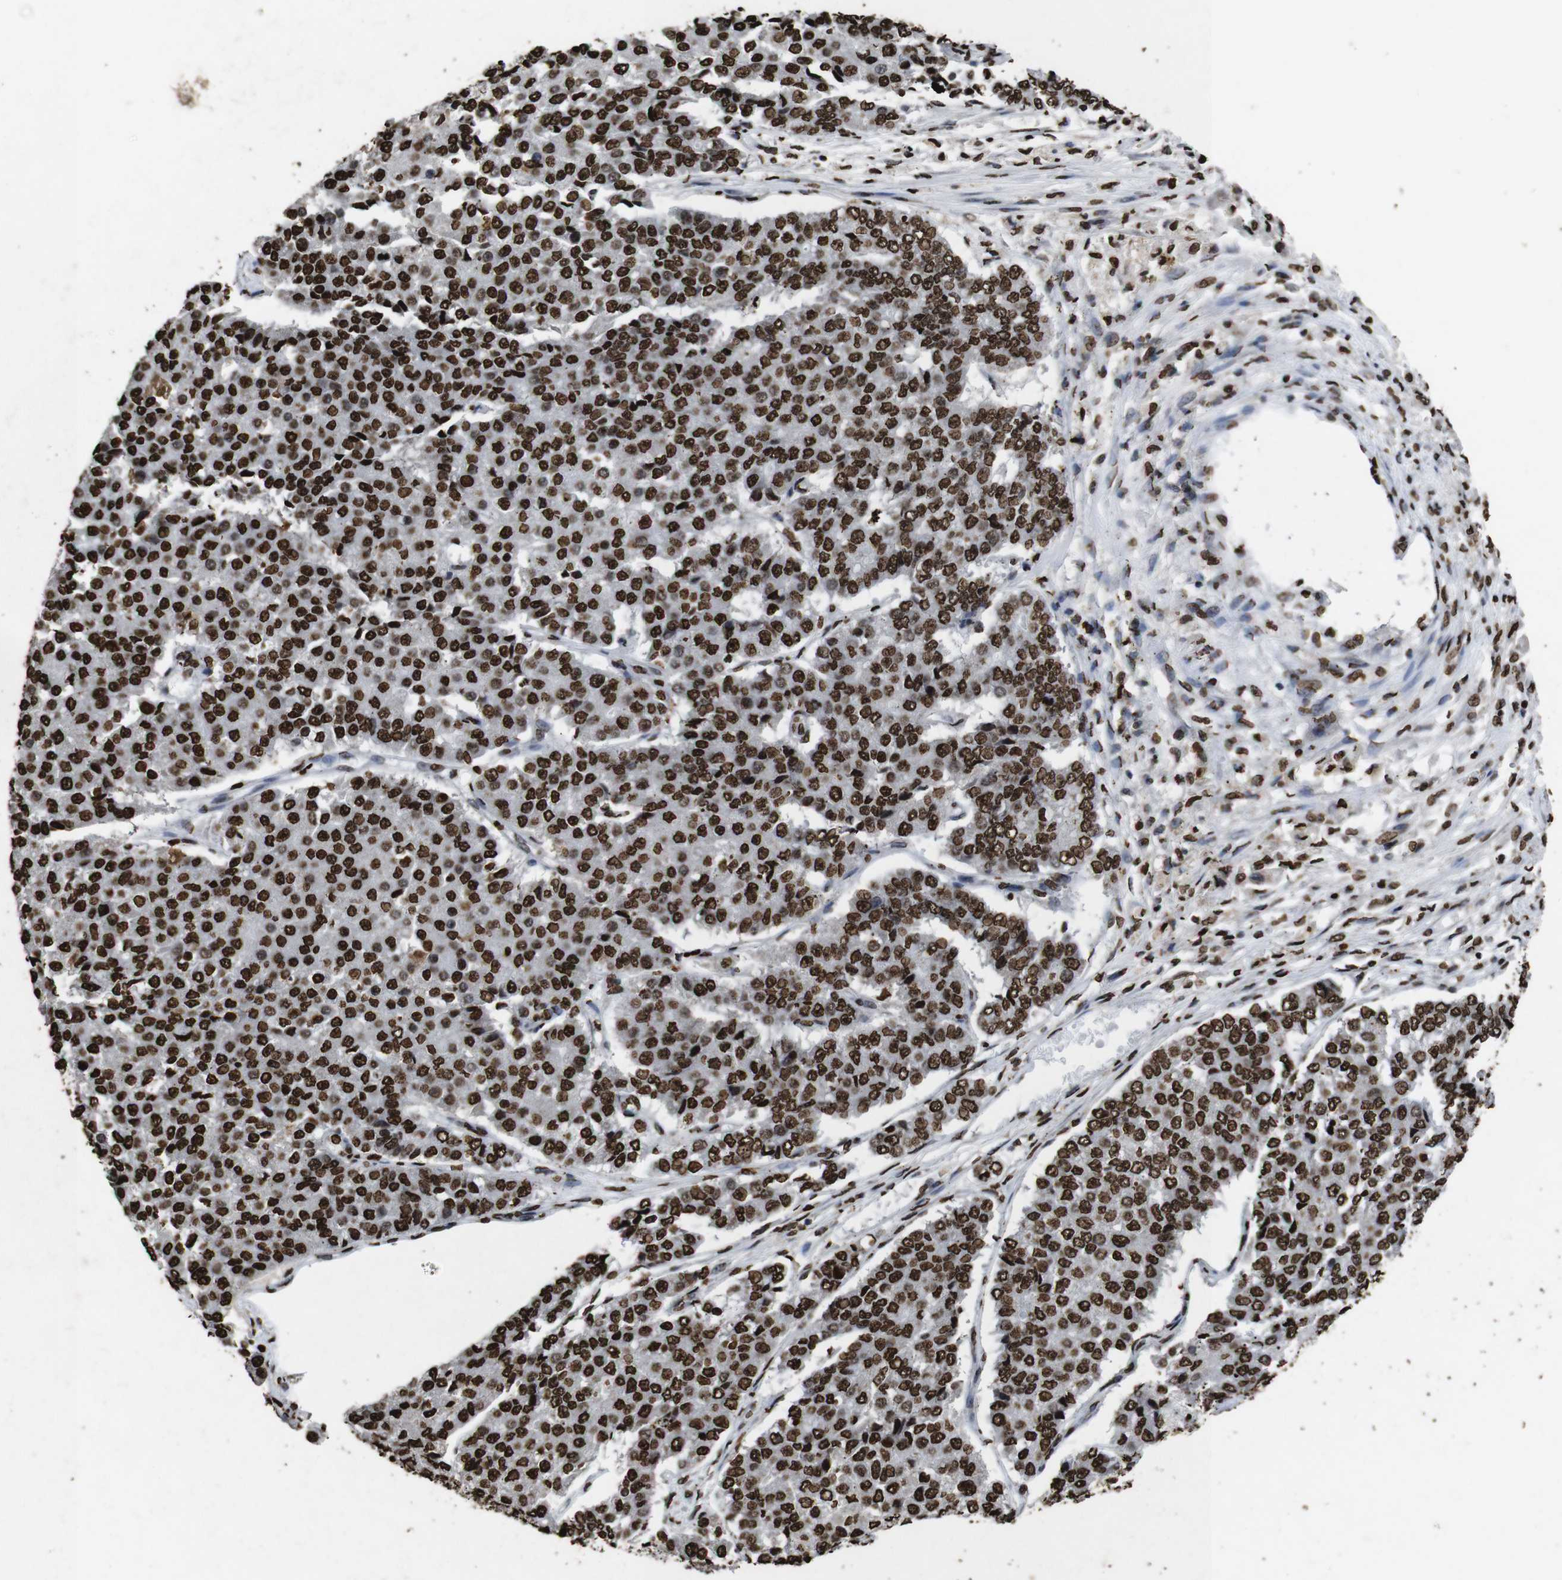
{"staining": {"intensity": "strong", "quantity": ">75%", "location": "nuclear"}, "tissue": "pancreatic cancer", "cell_type": "Tumor cells", "image_type": "cancer", "snomed": [{"axis": "morphology", "description": "Adenocarcinoma, NOS"}, {"axis": "topography", "description": "Pancreas"}], "caption": "Immunohistochemical staining of pancreatic cancer (adenocarcinoma) reveals high levels of strong nuclear protein positivity in approximately >75% of tumor cells. The staining was performed using DAB (3,3'-diaminobenzidine) to visualize the protein expression in brown, while the nuclei were stained in blue with hematoxylin (Magnification: 20x).", "gene": "MDM2", "patient": {"sex": "male", "age": 50}}